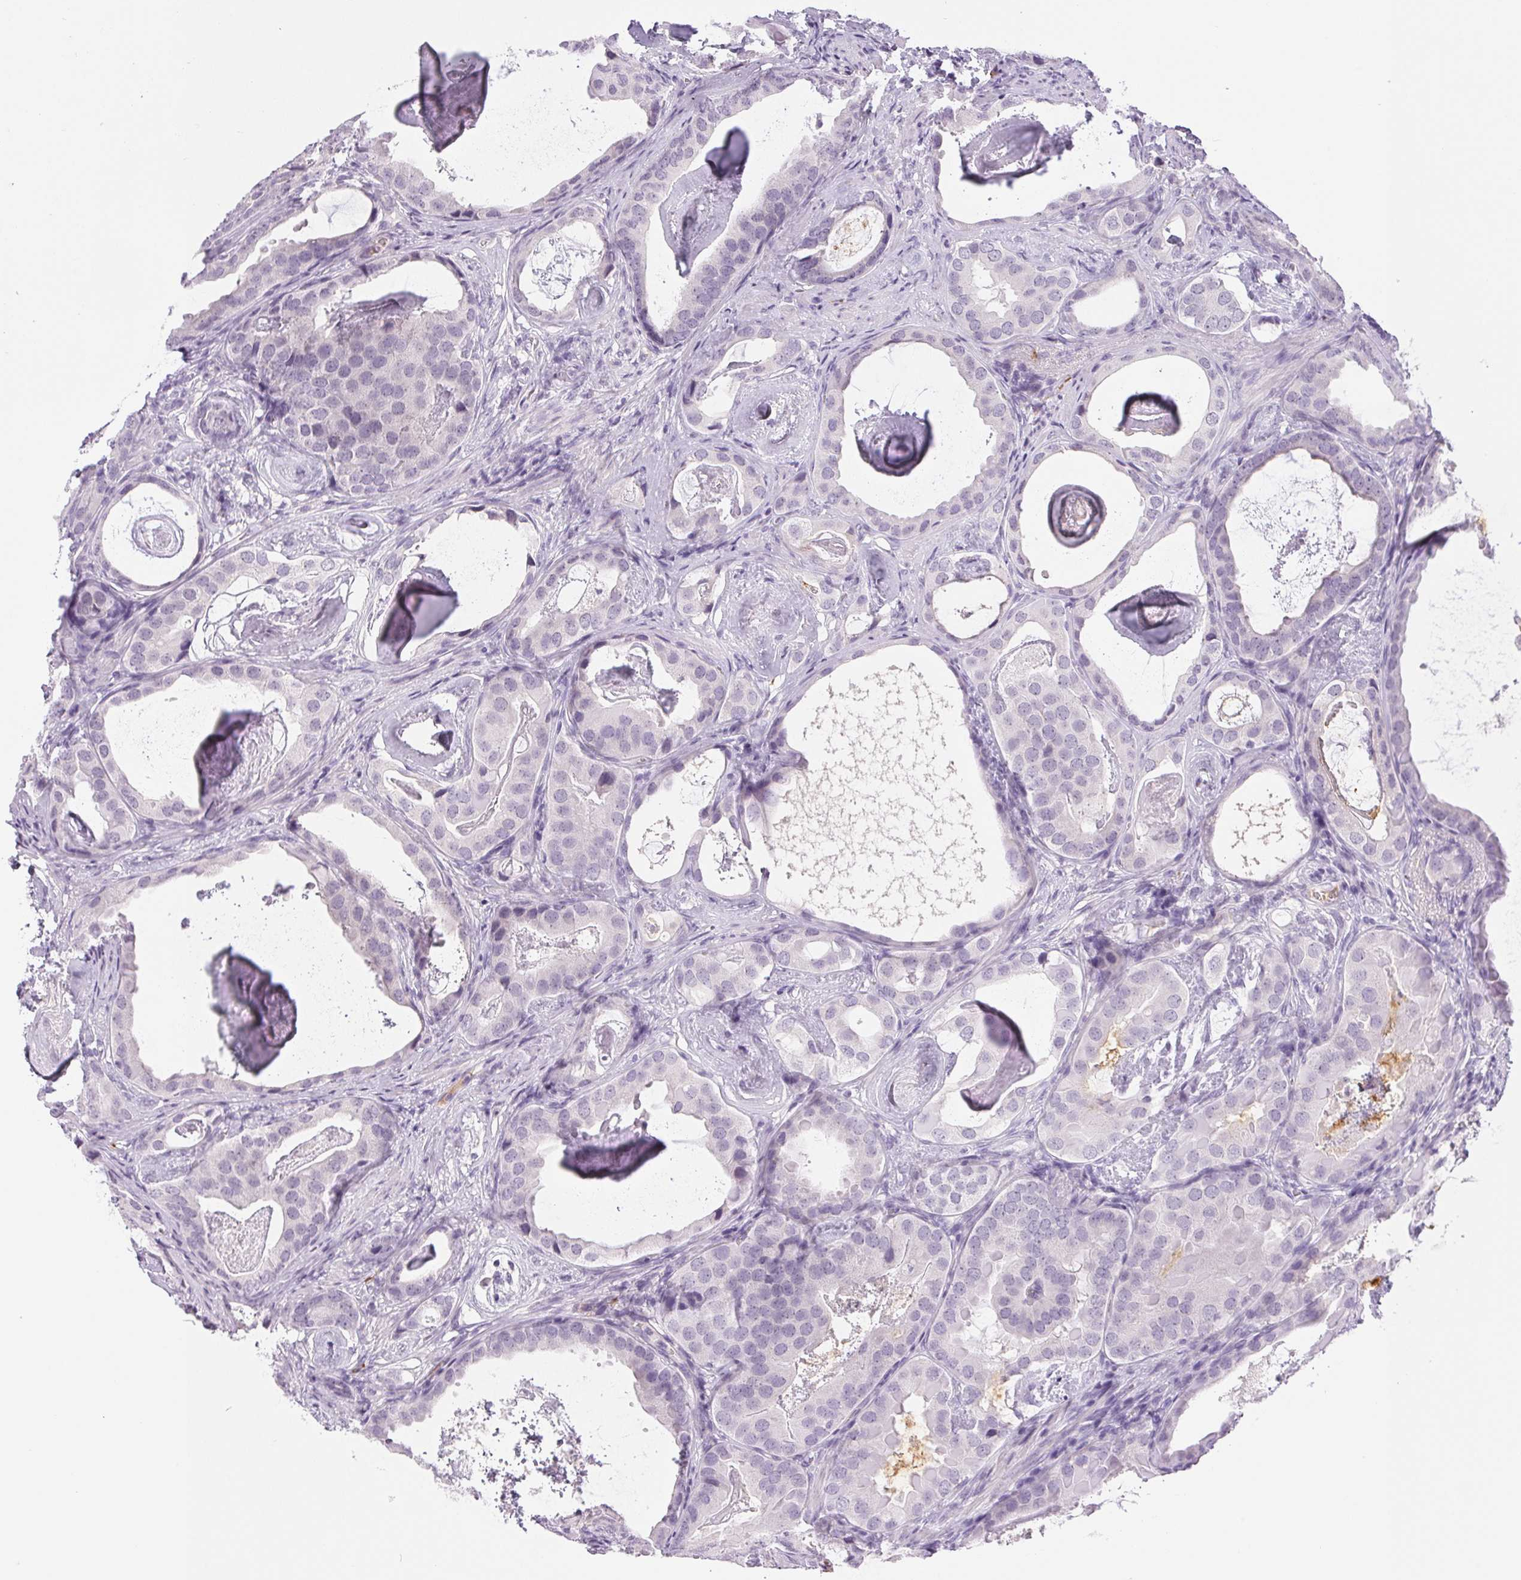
{"staining": {"intensity": "negative", "quantity": "none", "location": "none"}, "tissue": "prostate cancer", "cell_type": "Tumor cells", "image_type": "cancer", "snomed": [{"axis": "morphology", "description": "Adenocarcinoma, Low grade"}, {"axis": "topography", "description": "Prostate and seminal vesicle, NOS"}], "caption": "Immunohistochemistry image of neoplastic tissue: human prostate cancer stained with DAB demonstrates no significant protein positivity in tumor cells.", "gene": "IFIT1B", "patient": {"sex": "male", "age": 71}}